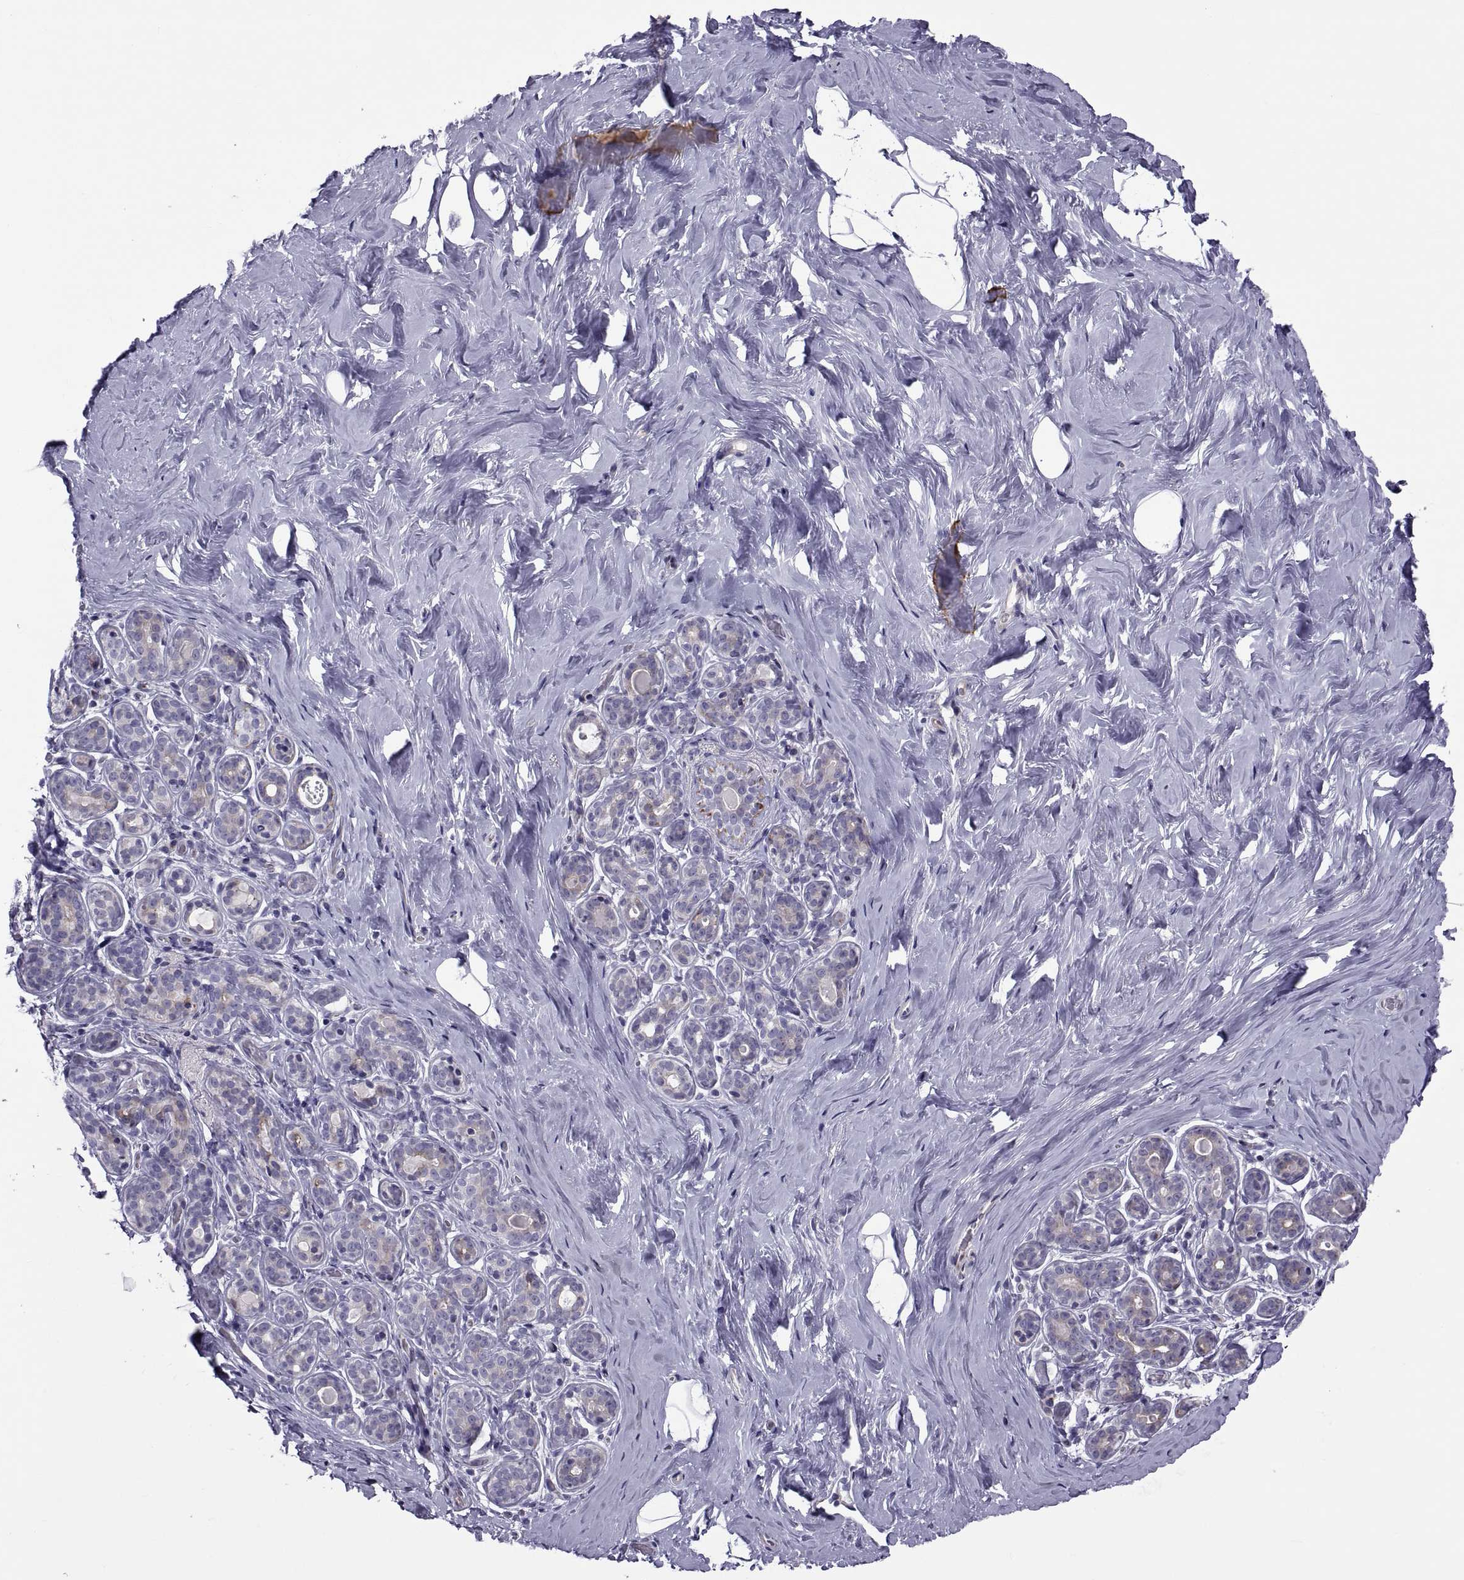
{"staining": {"intensity": "negative", "quantity": "none", "location": "none"}, "tissue": "breast", "cell_type": "Adipocytes", "image_type": "normal", "snomed": [{"axis": "morphology", "description": "Normal tissue, NOS"}, {"axis": "topography", "description": "Skin"}, {"axis": "topography", "description": "Breast"}], "caption": "Immunohistochemistry of normal human breast displays no staining in adipocytes.", "gene": "TMEM158", "patient": {"sex": "female", "age": 43}}